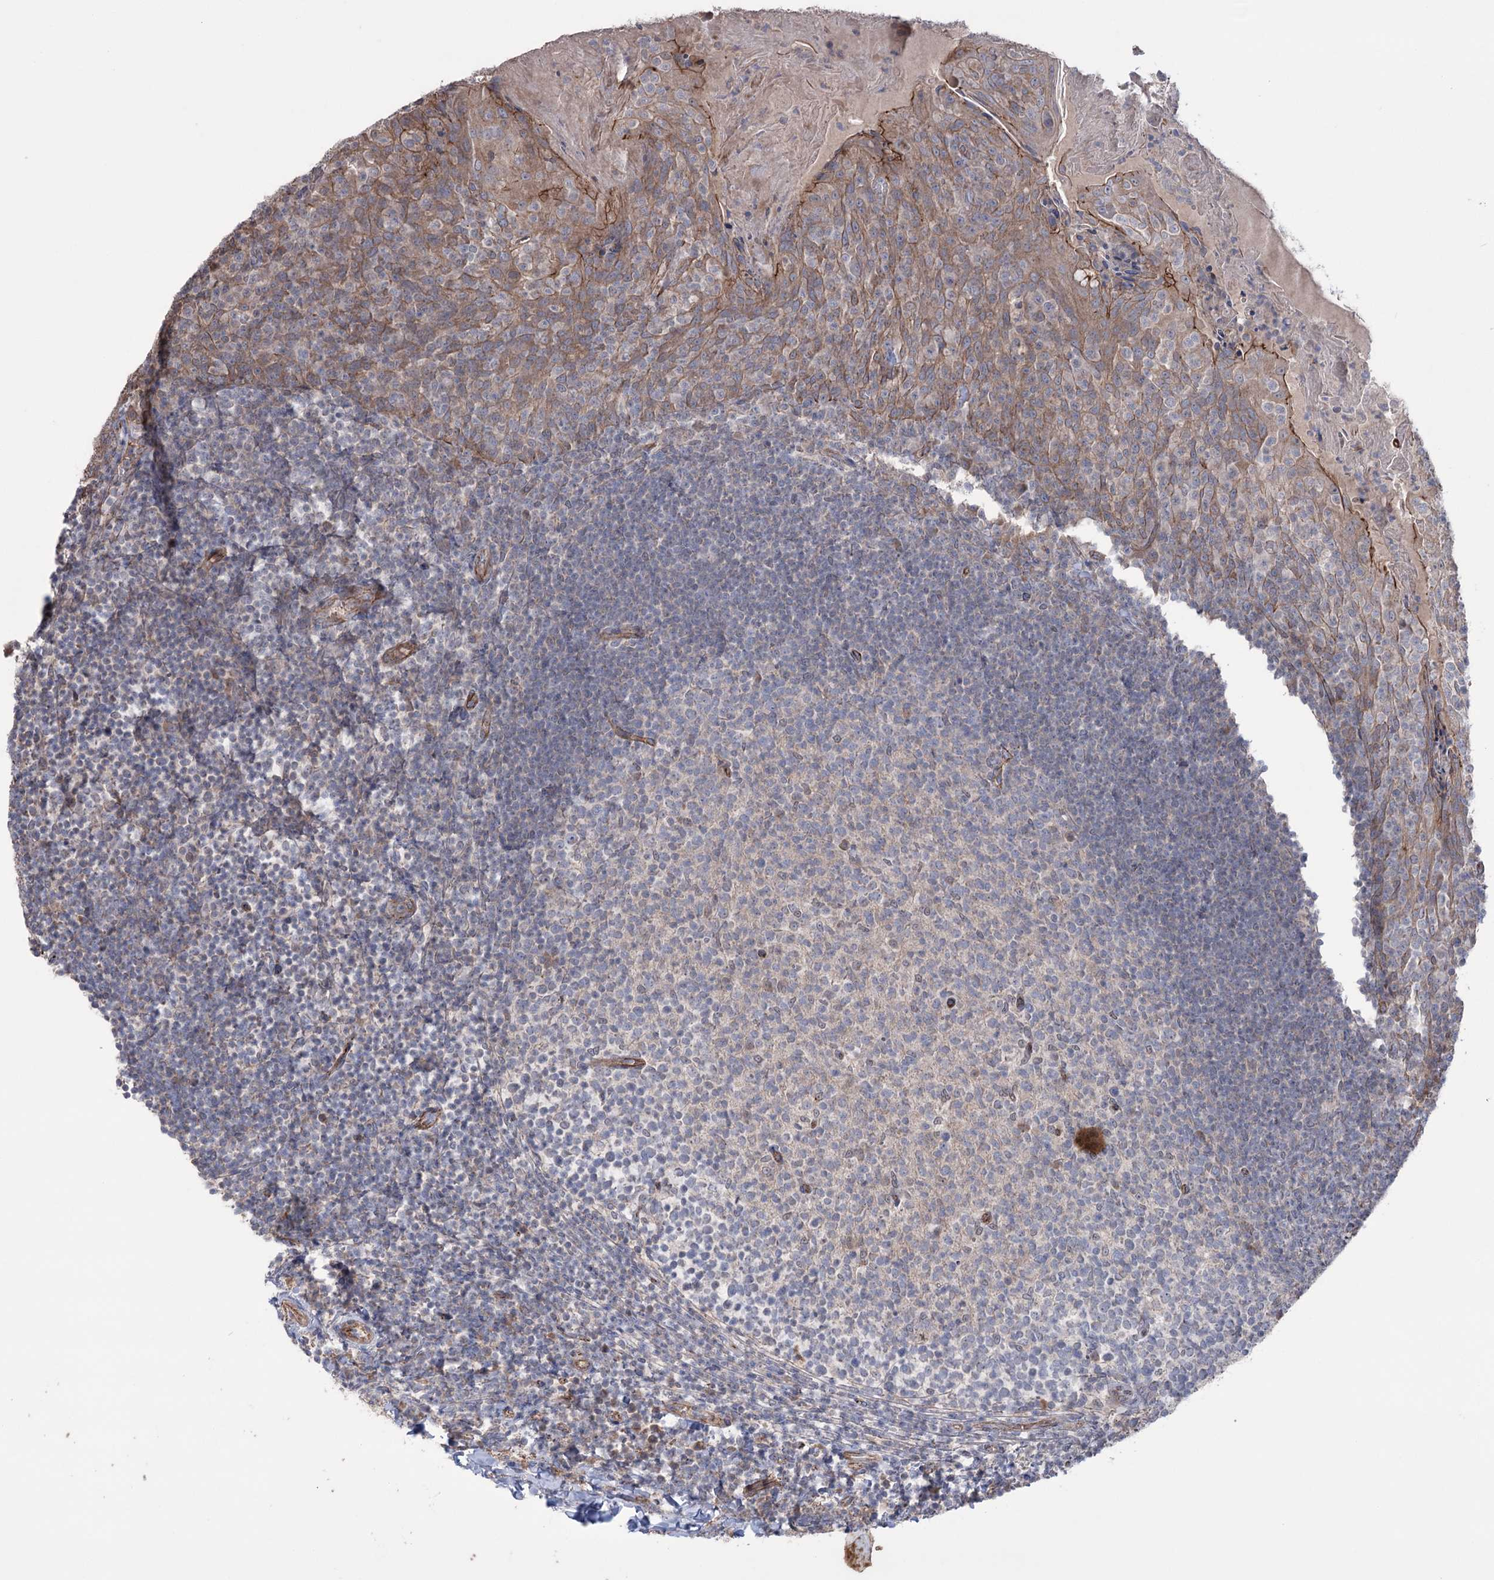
{"staining": {"intensity": "negative", "quantity": "none", "location": "none"}, "tissue": "tonsil", "cell_type": "Germinal center cells", "image_type": "normal", "snomed": [{"axis": "morphology", "description": "Normal tissue, NOS"}, {"axis": "topography", "description": "Tonsil"}], "caption": "Immunohistochemistry of benign human tonsil shows no positivity in germinal center cells.", "gene": "TRIM71", "patient": {"sex": "female", "age": 10}}